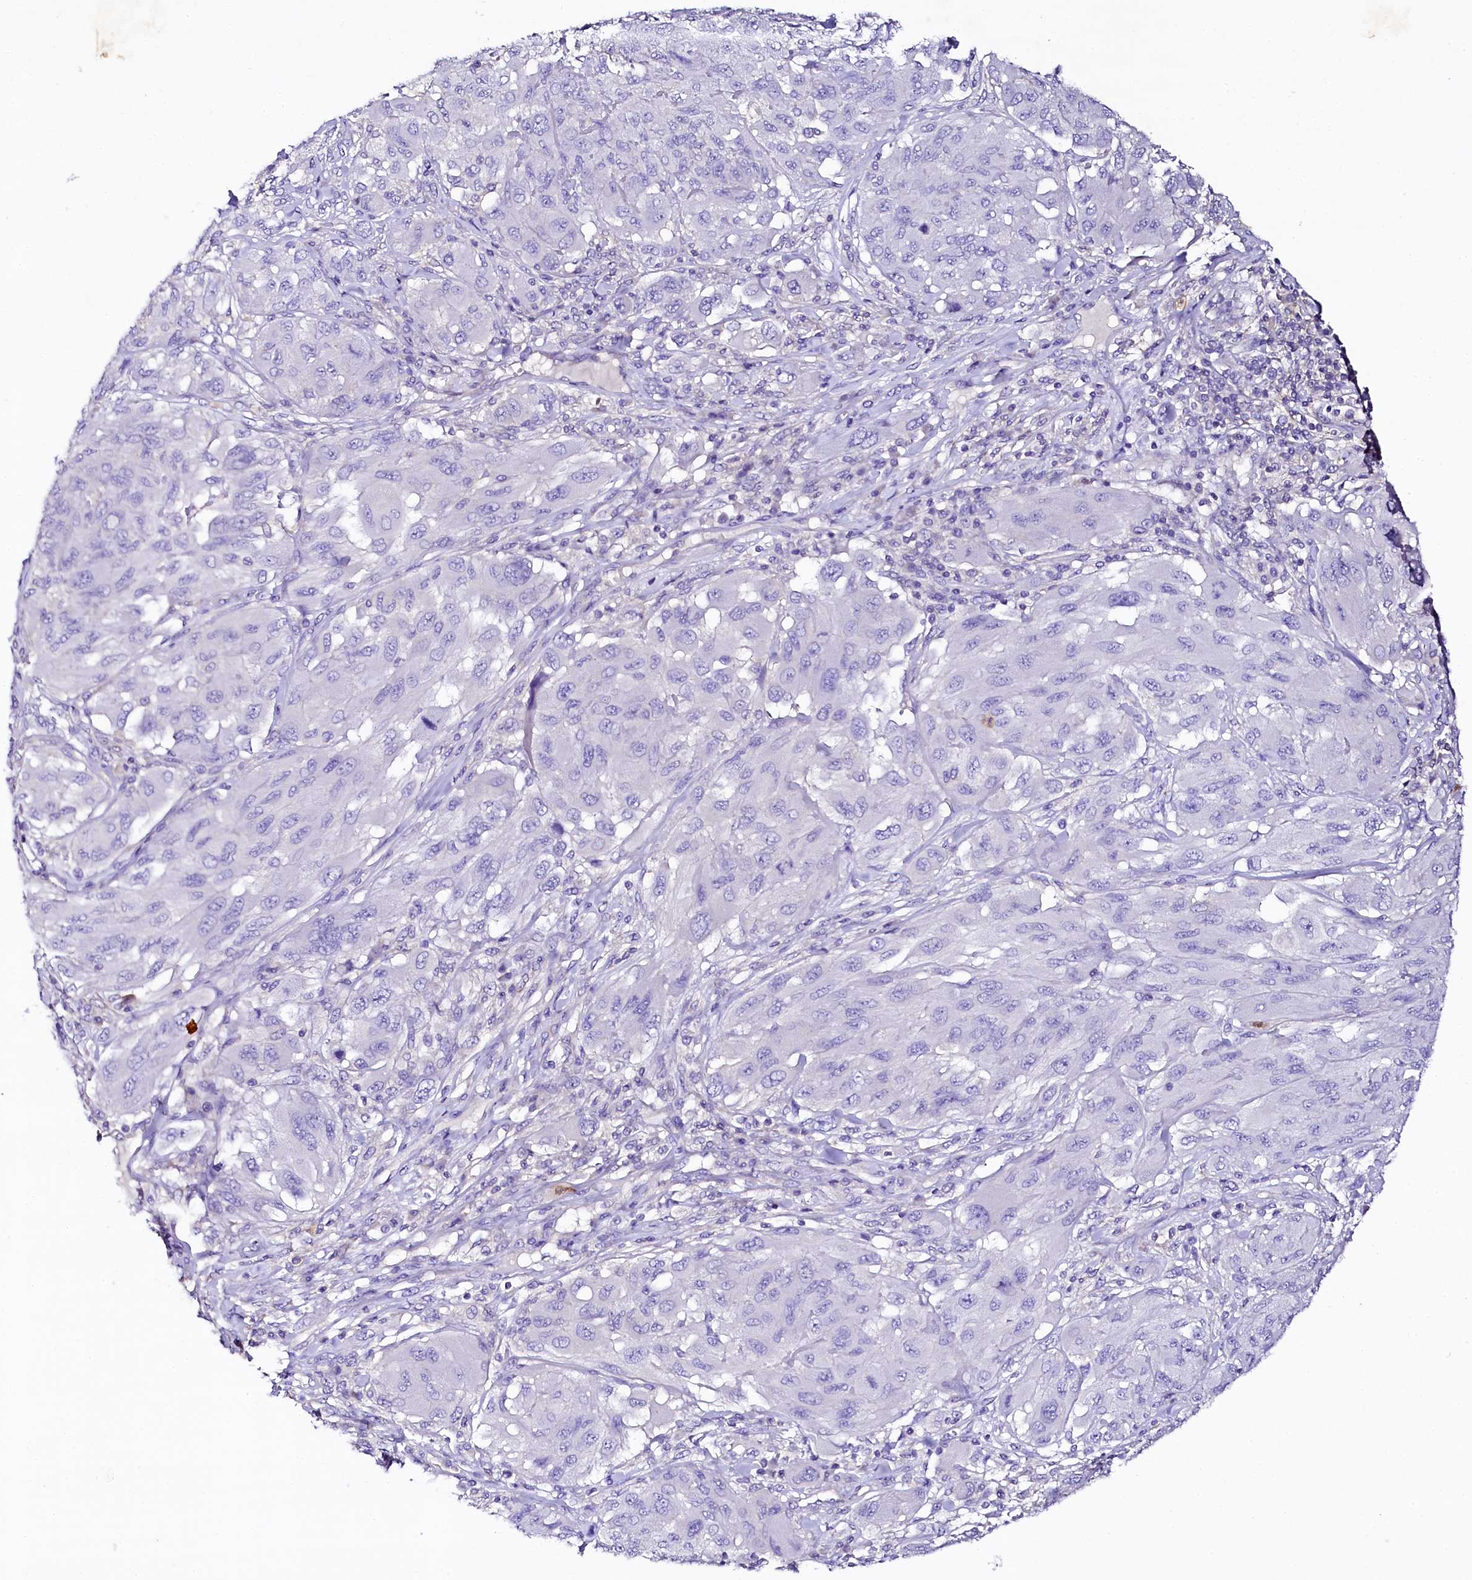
{"staining": {"intensity": "negative", "quantity": "none", "location": "none"}, "tissue": "melanoma", "cell_type": "Tumor cells", "image_type": "cancer", "snomed": [{"axis": "morphology", "description": "Malignant melanoma, NOS"}, {"axis": "topography", "description": "Skin"}], "caption": "Tumor cells show no significant protein staining in melanoma.", "gene": "NAA16", "patient": {"sex": "female", "age": 91}}